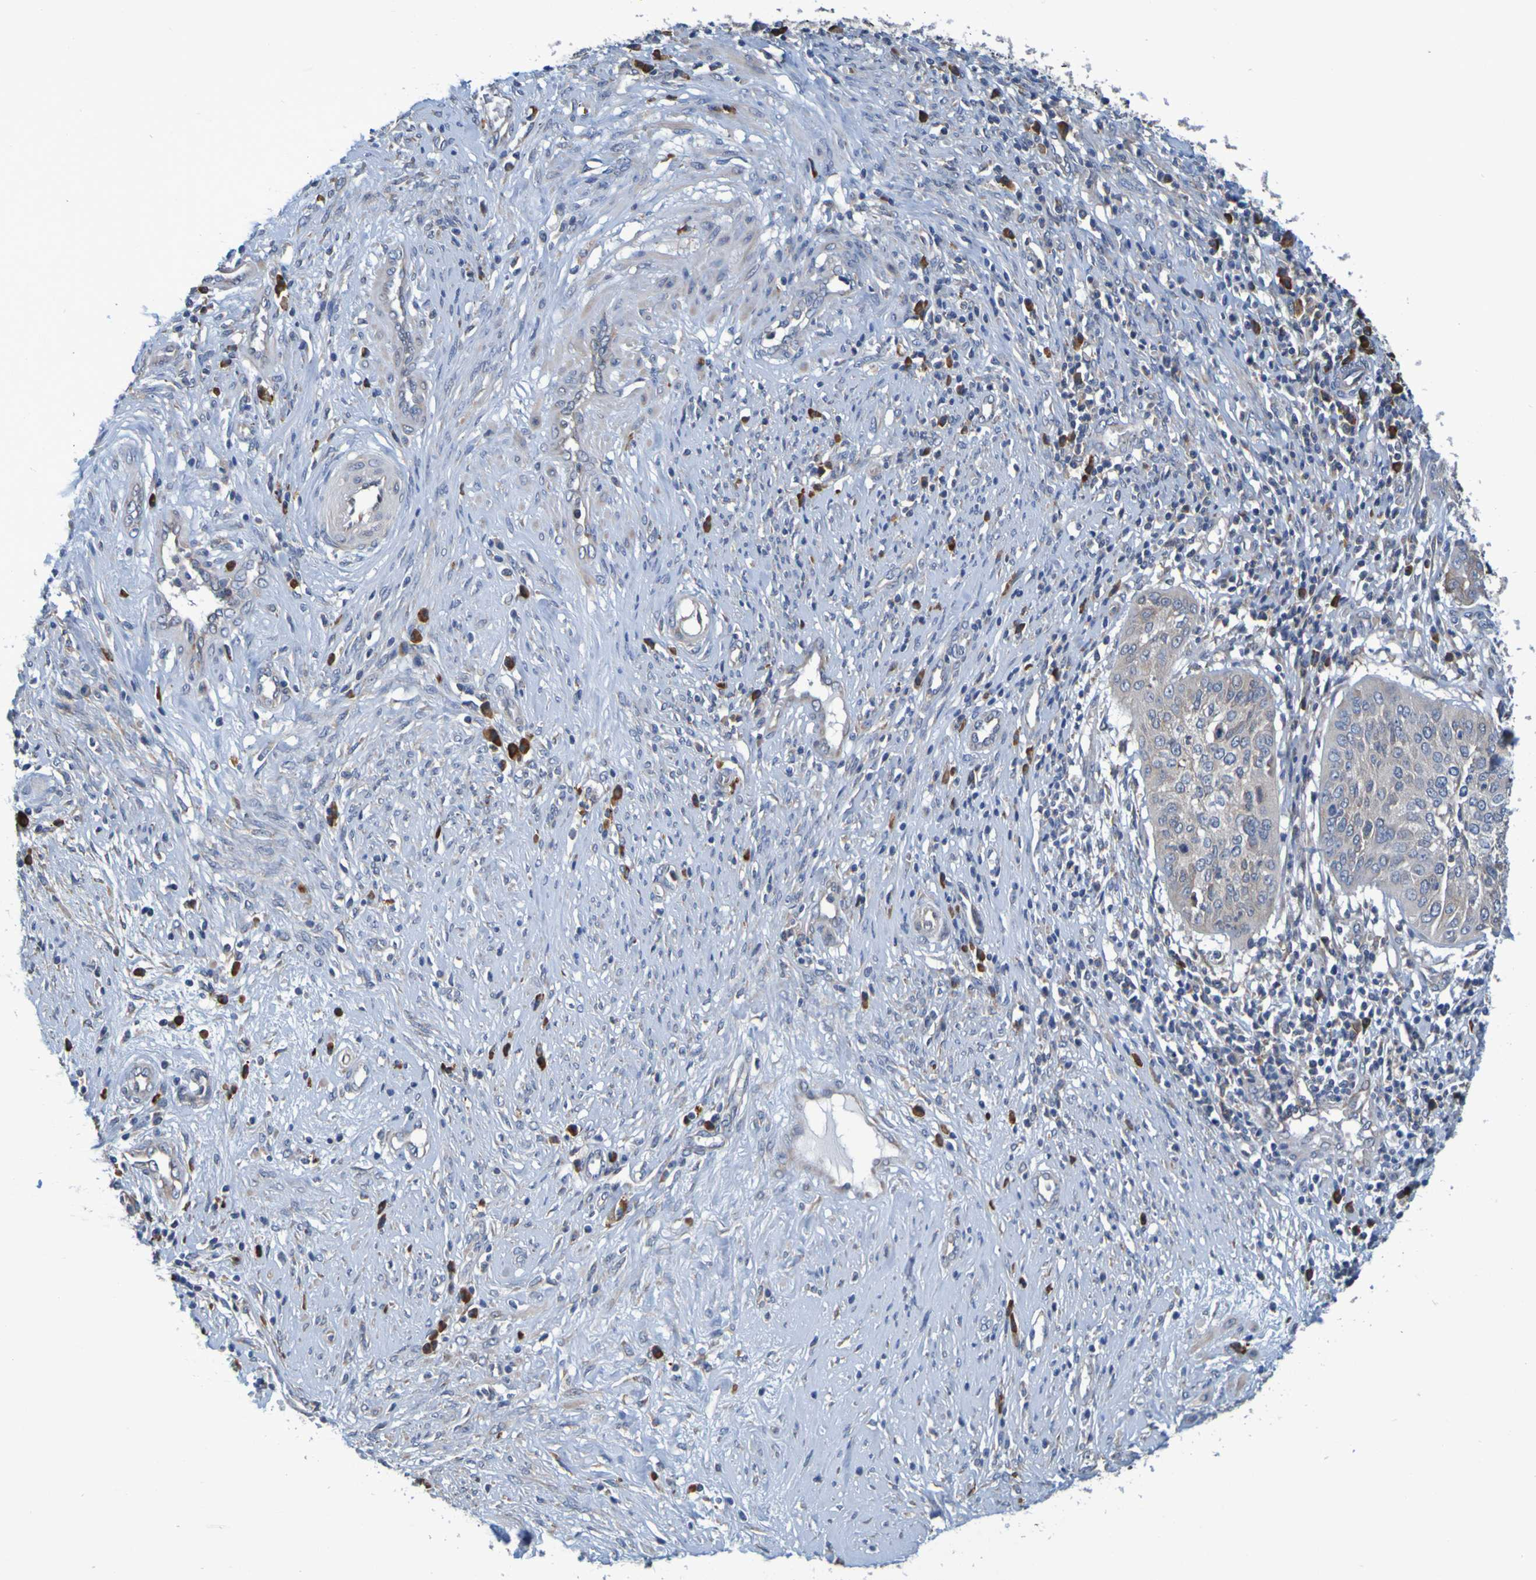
{"staining": {"intensity": "weak", "quantity": ">75%", "location": "cytoplasmic/membranous"}, "tissue": "cervical cancer", "cell_type": "Tumor cells", "image_type": "cancer", "snomed": [{"axis": "morphology", "description": "Normal tissue, NOS"}, {"axis": "morphology", "description": "Squamous cell carcinoma, NOS"}, {"axis": "topography", "description": "Cervix"}], "caption": "Immunohistochemistry (IHC) staining of squamous cell carcinoma (cervical), which reveals low levels of weak cytoplasmic/membranous positivity in approximately >75% of tumor cells indicating weak cytoplasmic/membranous protein expression. The staining was performed using DAB (brown) for protein detection and nuclei were counterstained in hematoxylin (blue).", "gene": "CLDN18", "patient": {"sex": "female", "age": 39}}